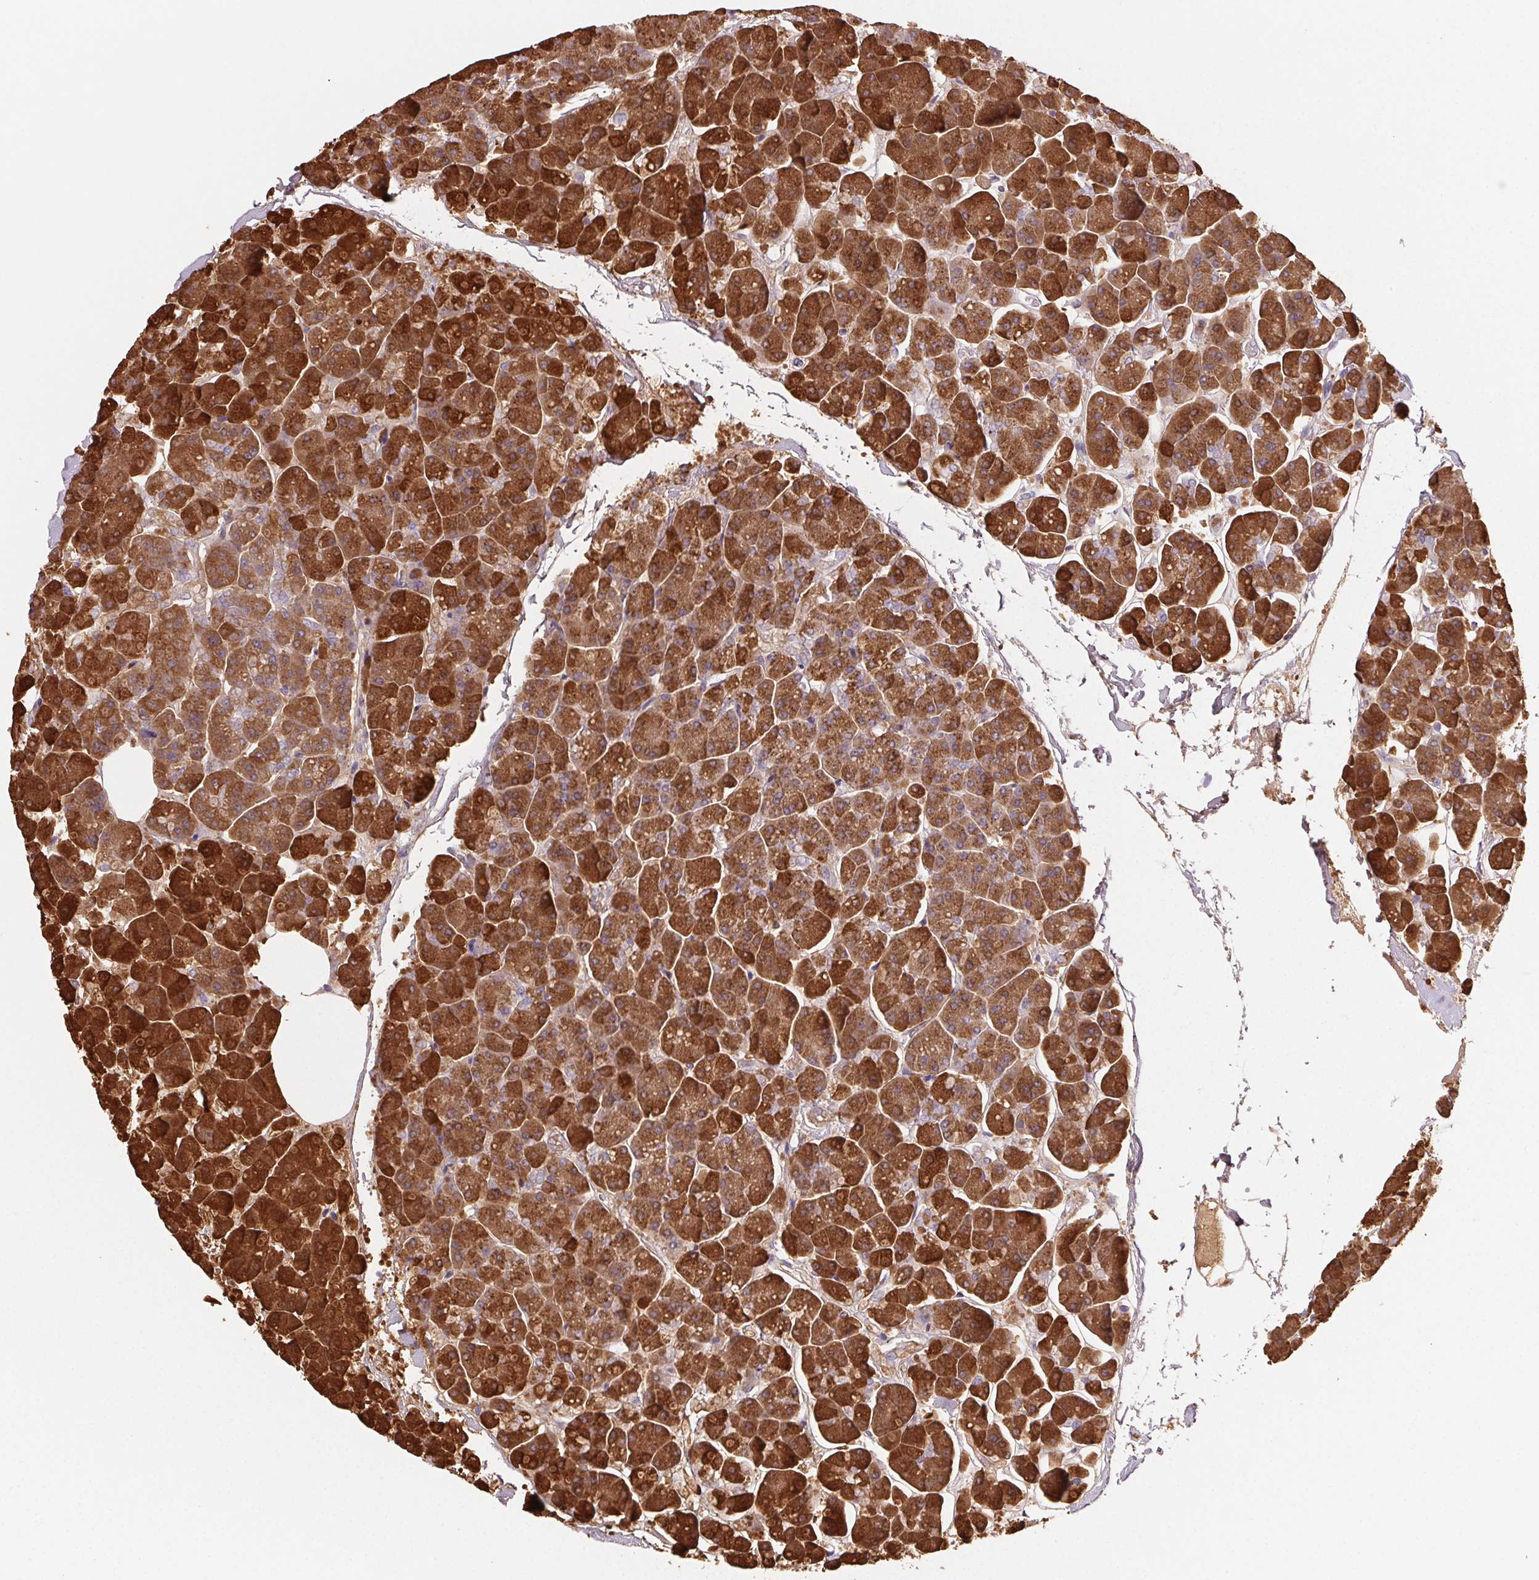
{"staining": {"intensity": "strong", "quantity": "25%-75%", "location": "cytoplasmic/membranous"}, "tissue": "pancreas", "cell_type": "Exocrine glandular cells", "image_type": "normal", "snomed": [{"axis": "morphology", "description": "Normal tissue, NOS"}, {"axis": "topography", "description": "Pancreas"}, {"axis": "topography", "description": "Peripheral nerve tissue"}], "caption": "Immunohistochemistry (IHC) photomicrograph of unremarkable pancreas: pancreas stained using immunohistochemistry exhibits high levels of strong protein expression localized specifically in the cytoplasmic/membranous of exocrine glandular cells, appearing as a cytoplasmic/membranous brown color.", "gene": "PRSS1", "patient": {"sex": "male", "age": 54}}